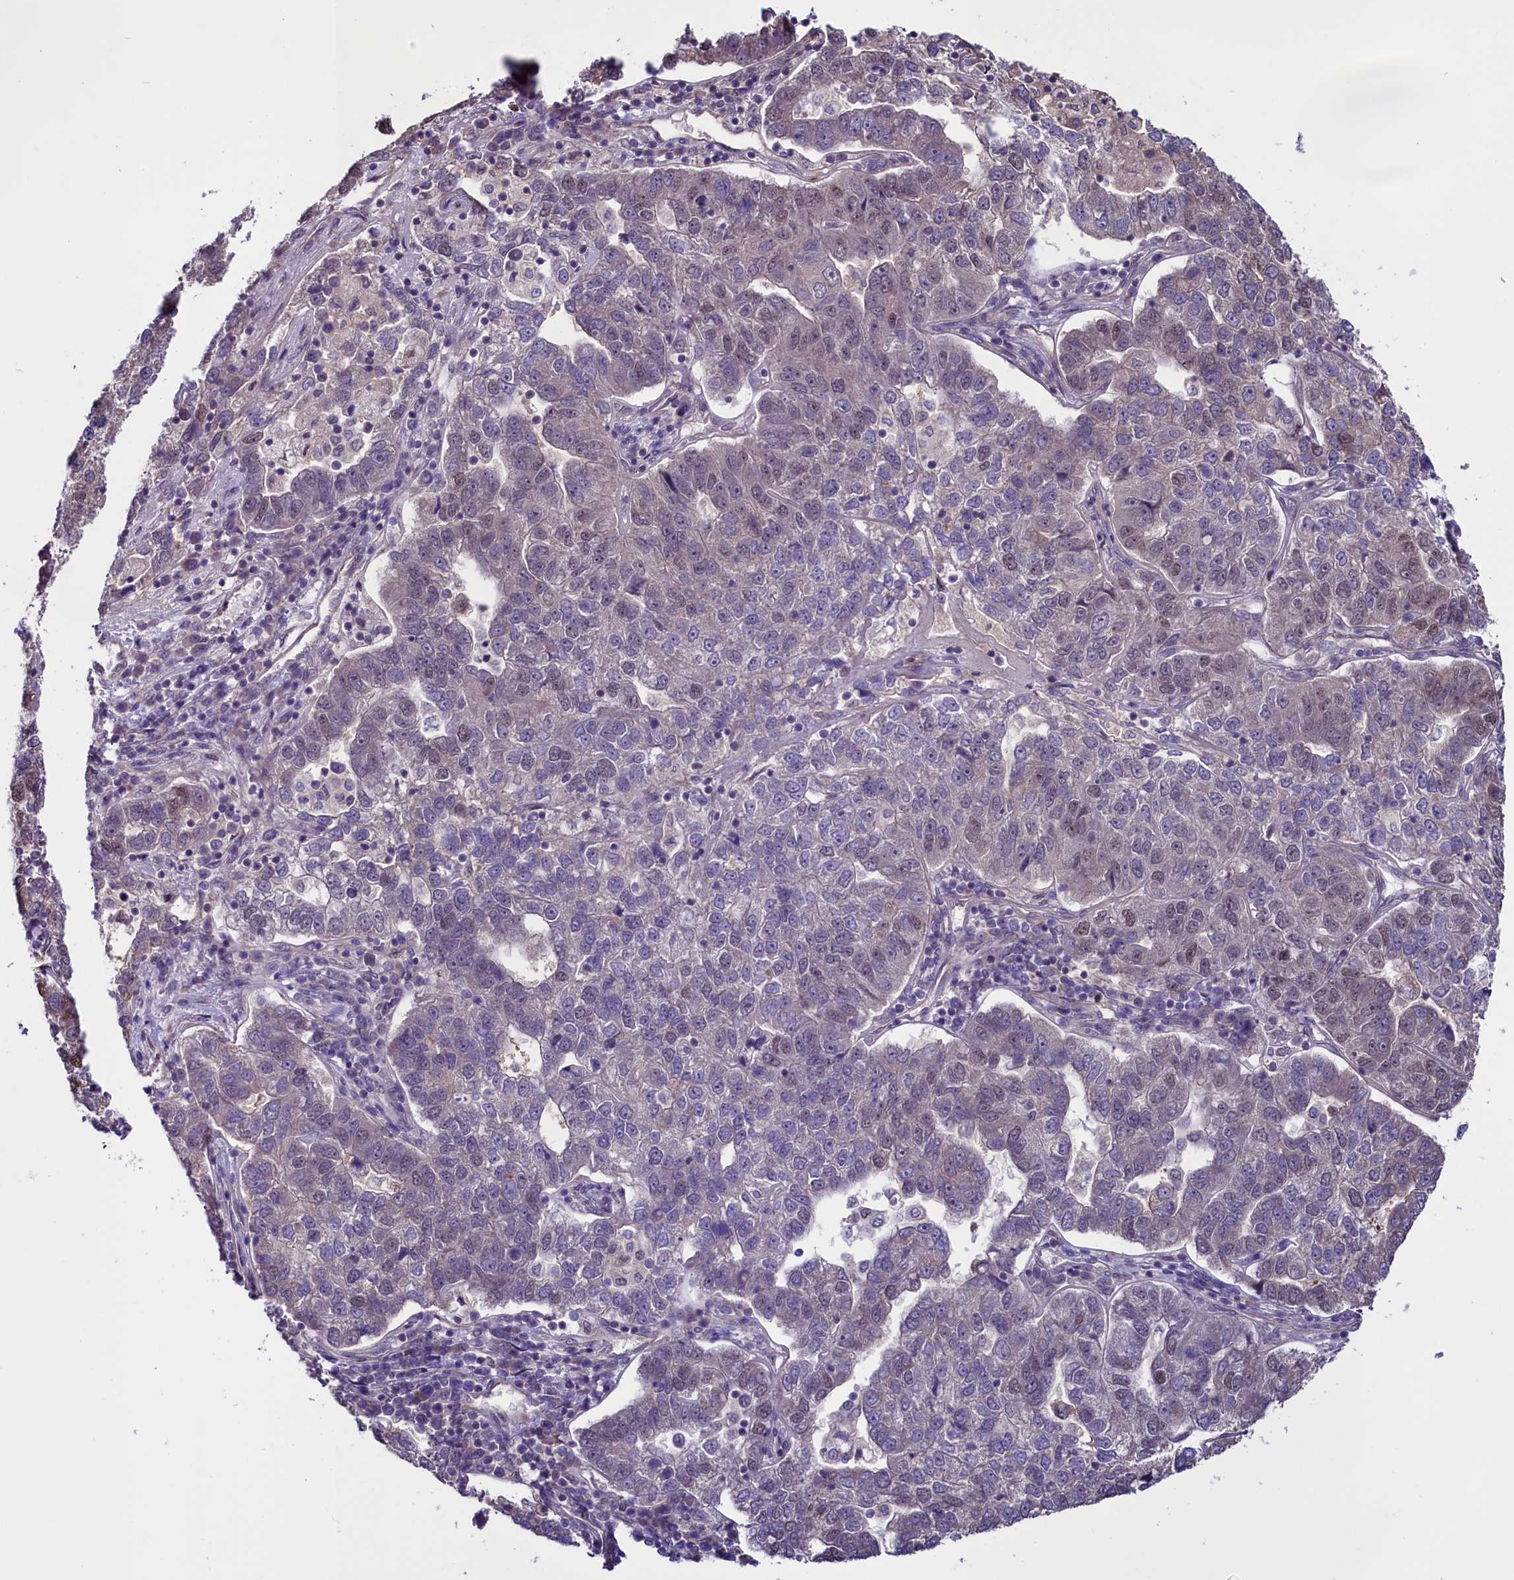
{"staining": {"intensity": "negative", "quantity": "none", "location": "none"}, "tissue": "pancreatic cancer", "cell_type": "Tumor cells", "image_type": "cancer", "snomed": [{"axis": "morphology", "description": "Adenocarcinoma, NOS"}, {"axis": "topography", "description": "Pancreas"}], "caption": "Immunohistochemical staining of human pancreatic cancer (adenocarcinoma) exhibits no significant positivity in tumor cells. Brightfield microscopy of IHC stained with DAB (brown) and hematoxylin (blue), captured at high magnification.", "gene": "PDILT", "patient": {"sex": "female", "age": 61}}